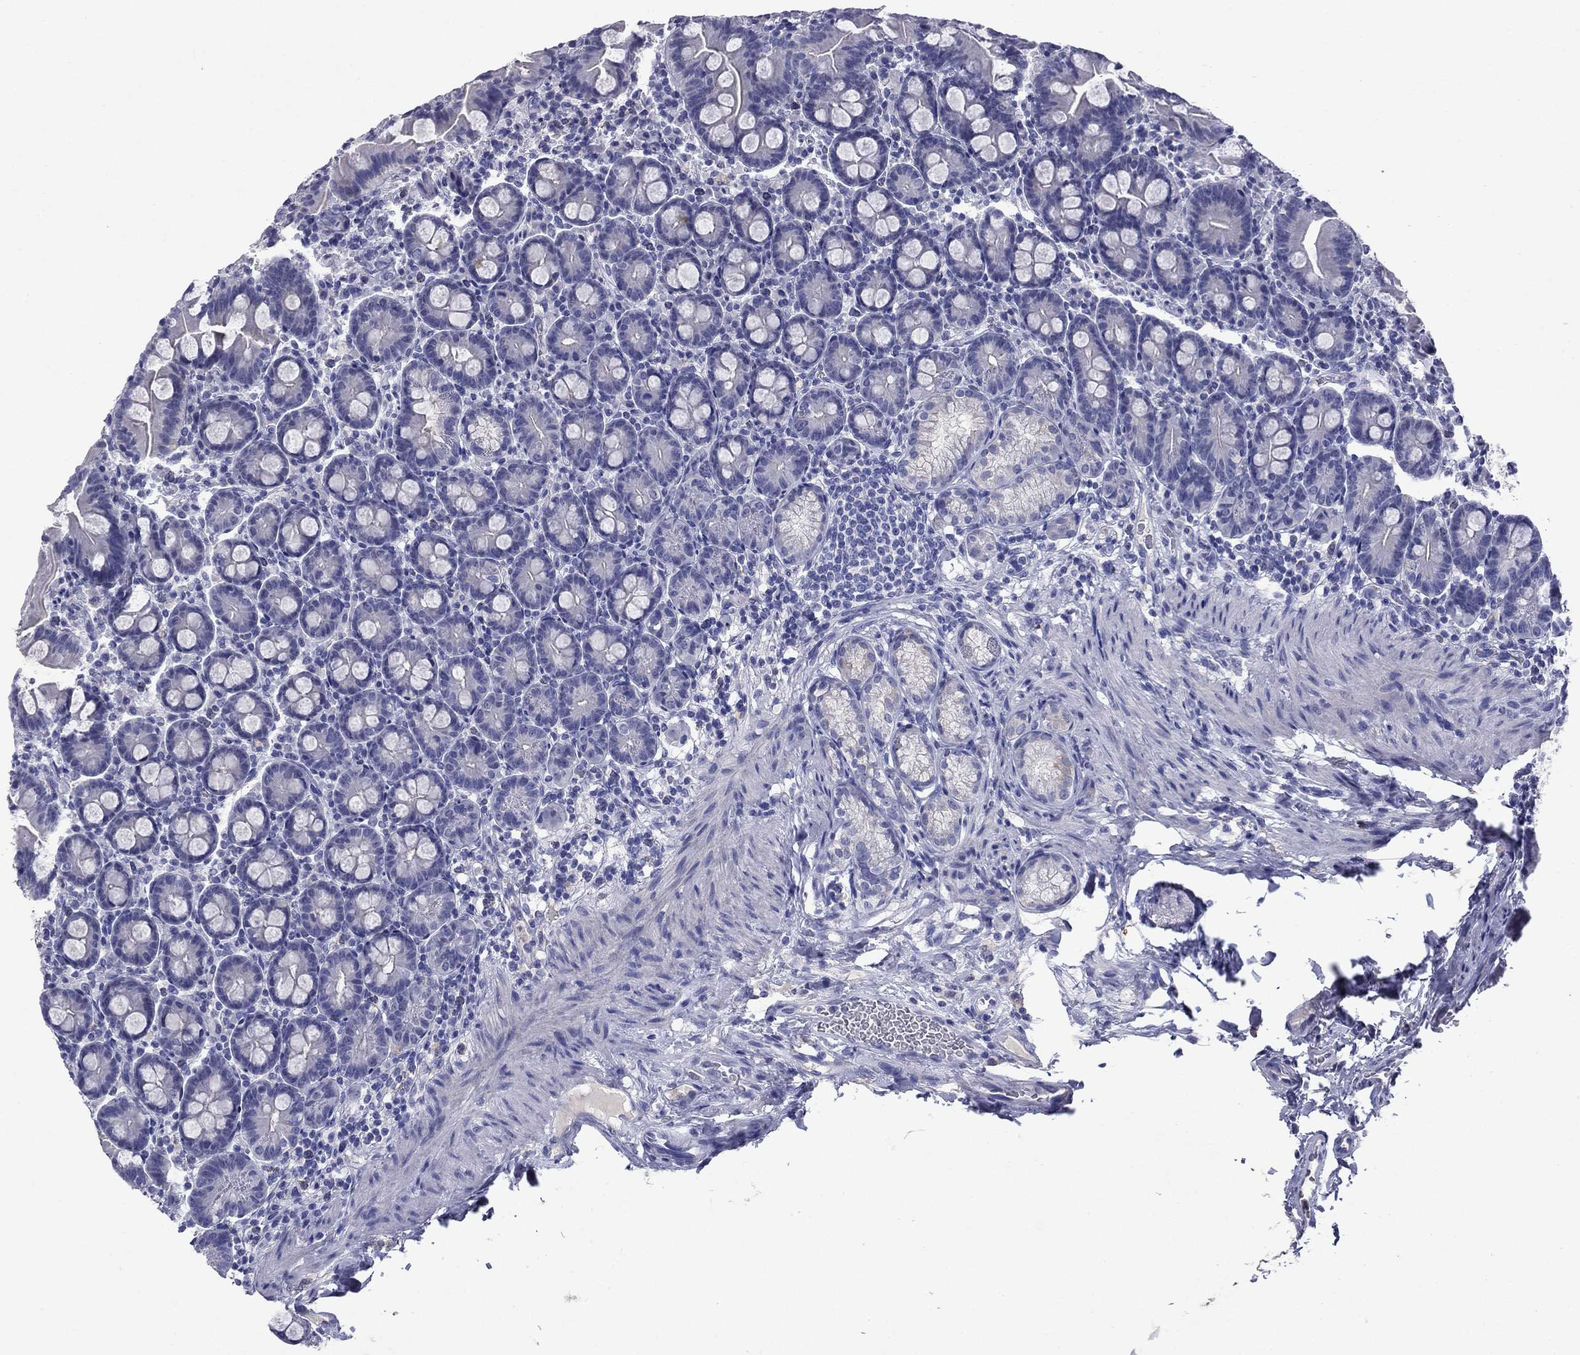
{"staining": {"intensity": "negative", "quantity": "none", "location": "none"}, "tissue": "small intestine", "cell_type": "Glandular cells", "image_type": "normal", "snomed": [{"axis": "morphology", "description": "Normal tissue, NOS"}, {"axis": "topography", "description": "Small intestine"}], "caption": "Immunohistochemical staining of normal human small intestine demonstrates no significant staining in glandular cells.", "gene": "CFAP119", "patient": {"sex": "female", "age": 44}}